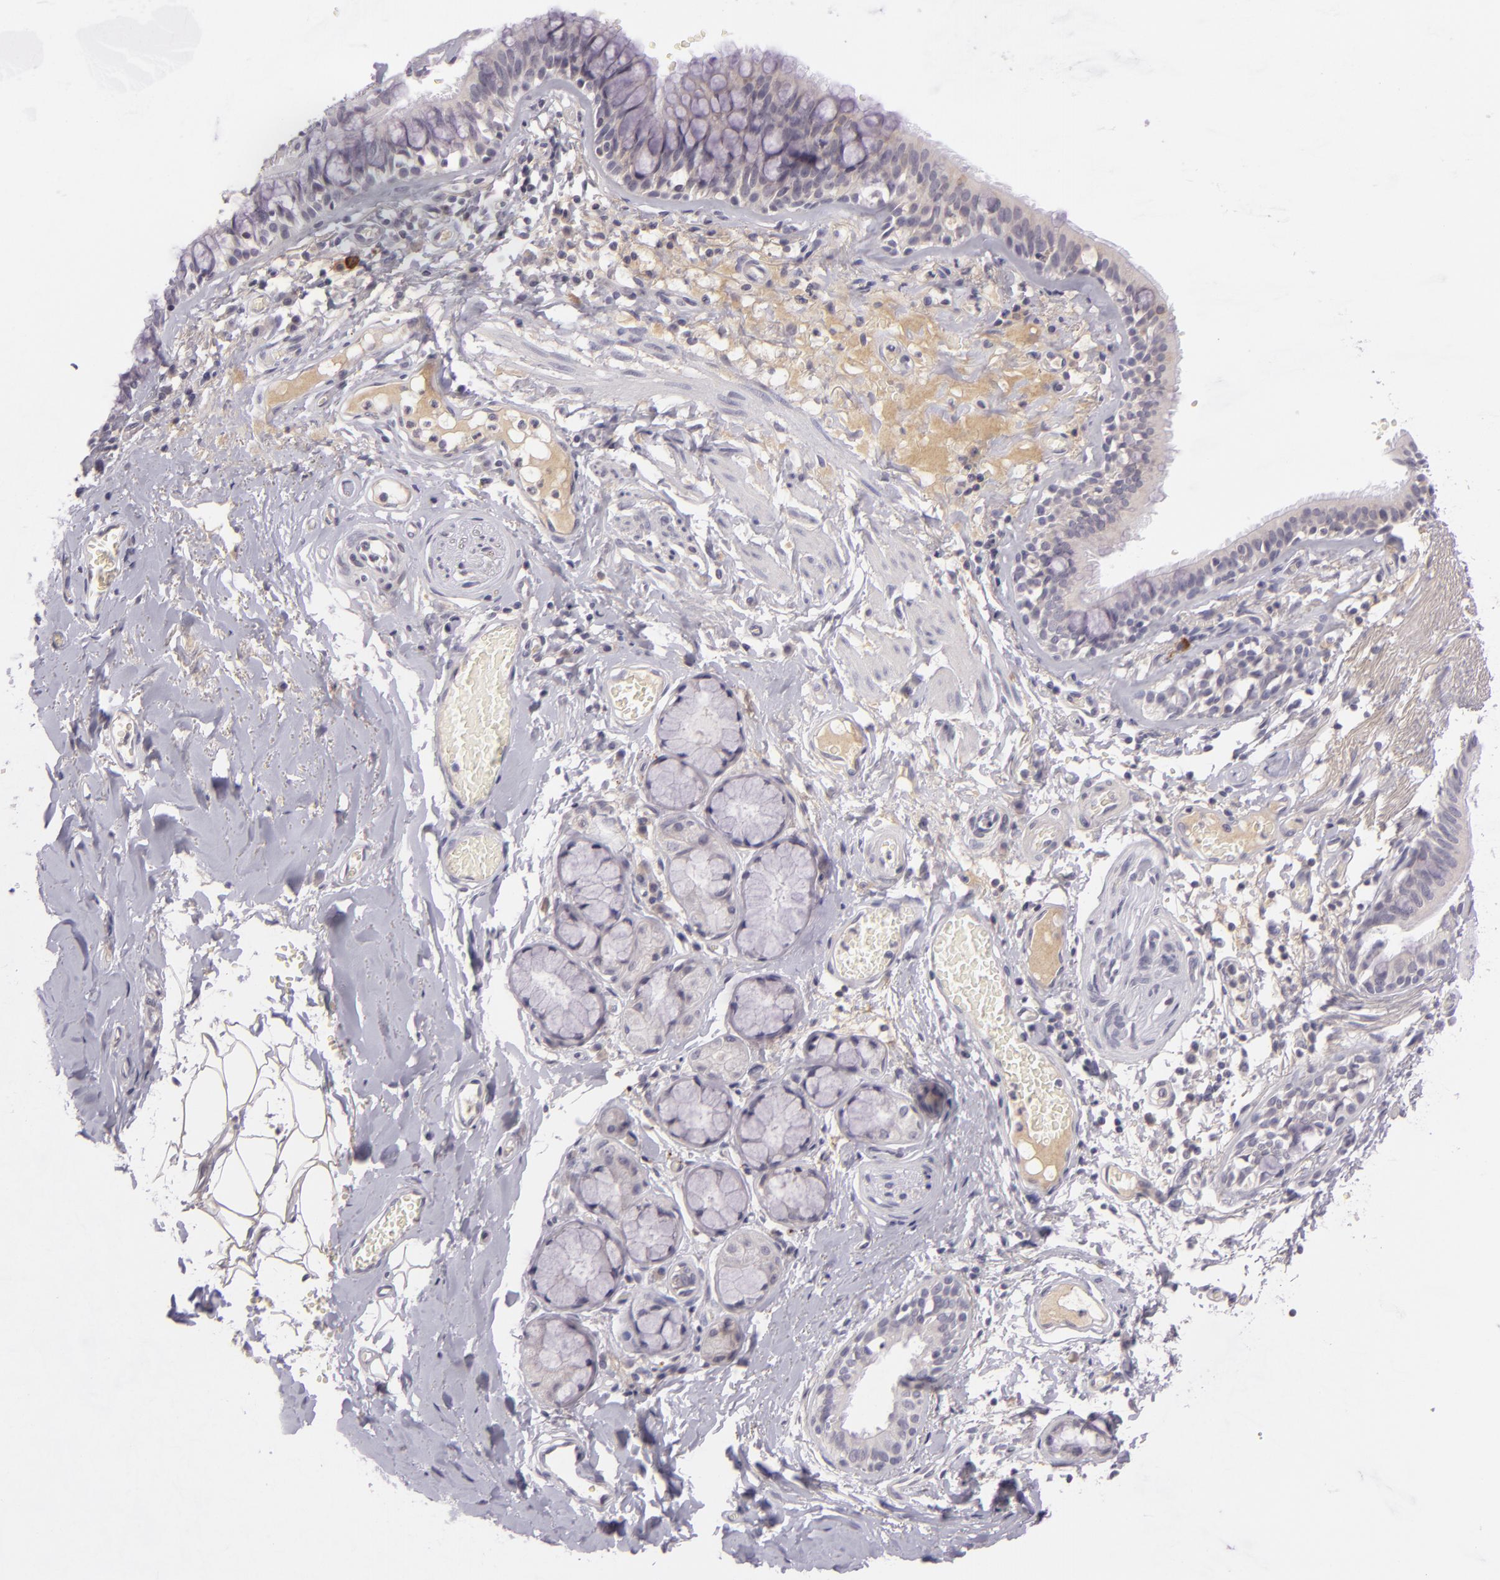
{"staining": {"intensity": "negative", "quantity": "none", "location": "none"}, "tissue": "bronchus", "cell_type": "Respiratory epithelial cells", "image_type": "normal", "snomed": [{"axis": "morphology", "description": "Normal tissue, NOS"}, {"axis": "topography", "description": "Bronchus"}, {"axis": "topography", "description": "Lung"}], "caption": "Immunohistochemistry (IHC) micrograph of benign bronchus: human bronchus stained with DAB shows no significant protein expression in respiratory epithelial cells. (Brightfield microscopy of DAB (3,3'-diaminobenzidine) immunohistochemistry at high magnification).", "gene": "DAG1", "patient": {"sex": "female", "age": 56}}